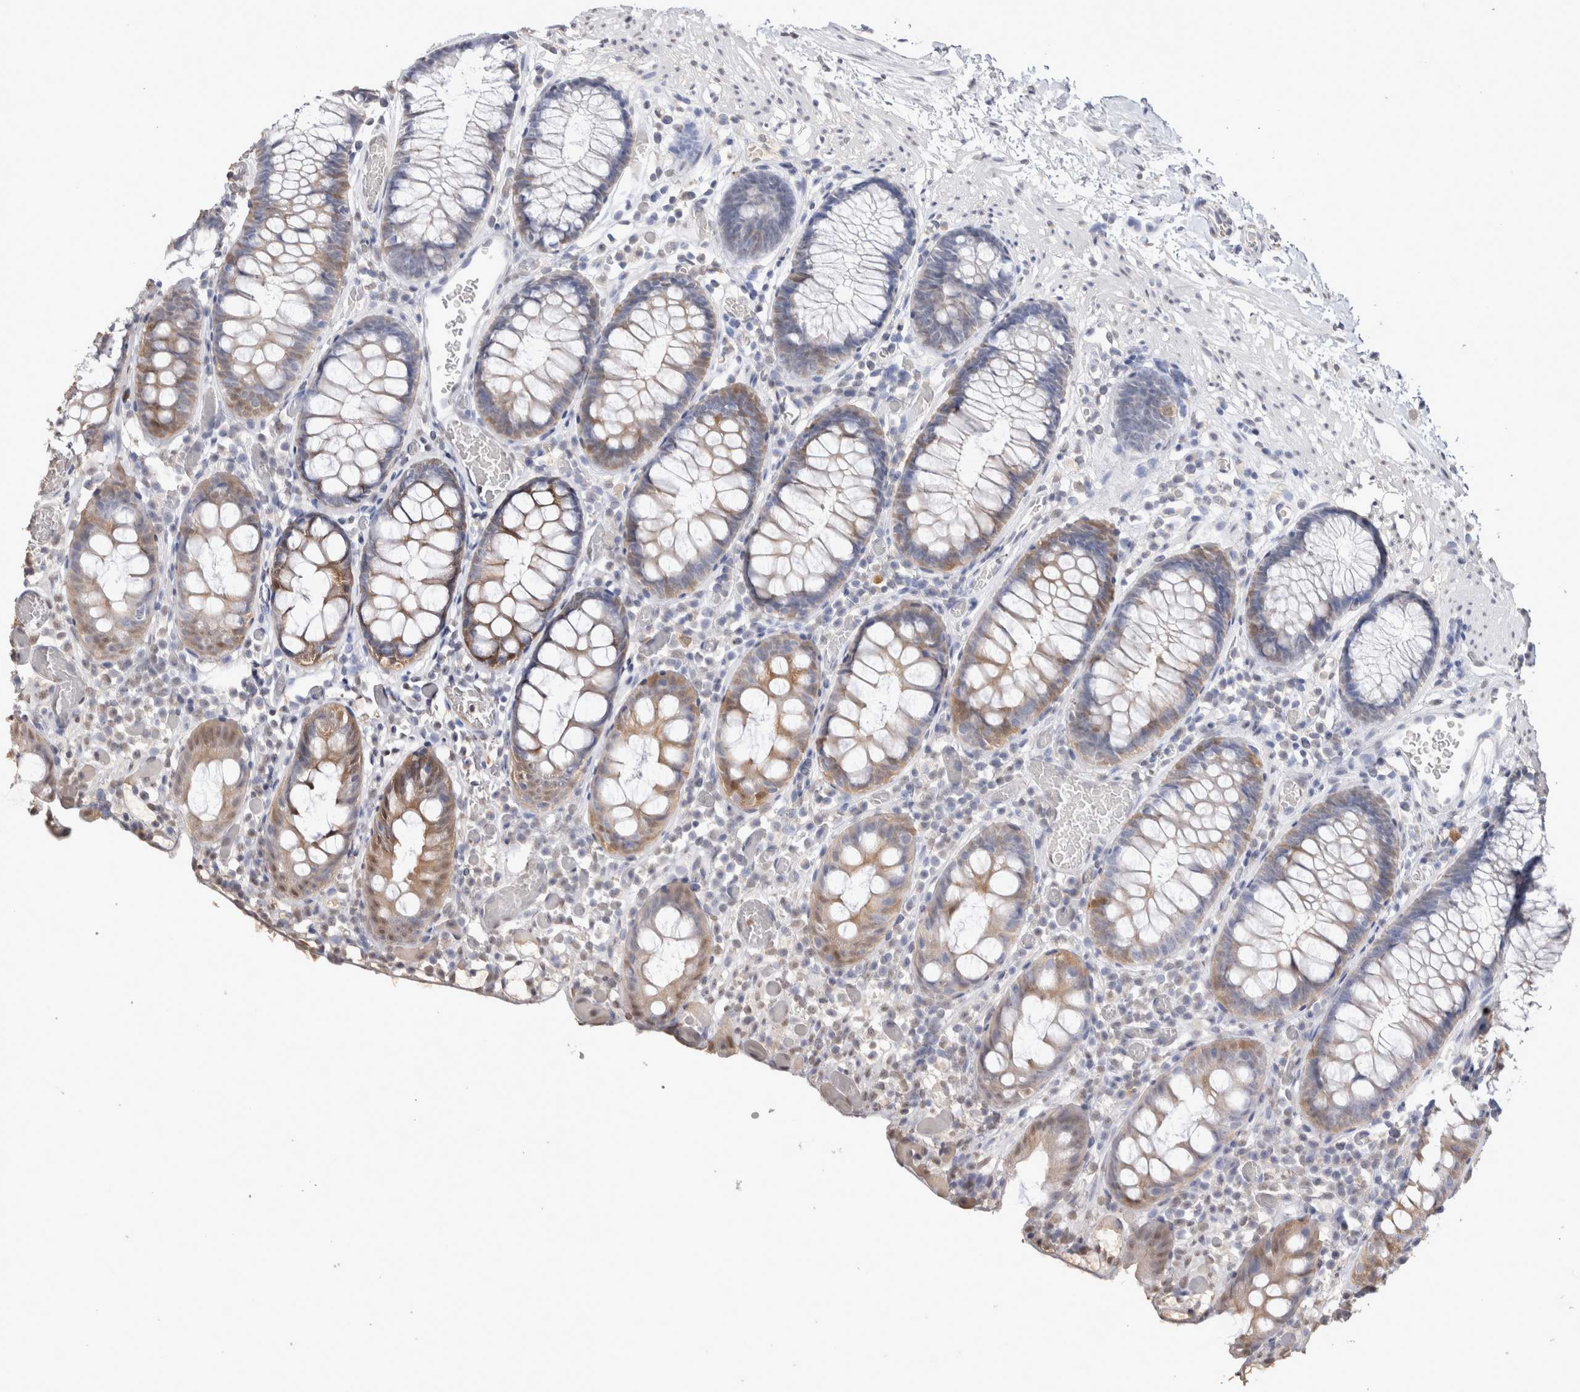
{"staining": {"intensity": "weak", "quantity": "<25%", "location": "nuclear"}, "tissue": "colon", "cell_type": "Endothelial cells", "image_type": "normal", "snomed": [{"axis": "morphology", "description": "Normal tissue, NOS"}, {"axis": "topography", "description": "Colon"}], "caption": "Immunohistochemistry (IHC) image of unremarkable colon: colon stained with DAB reveals no significant protein positivity in endothelial cells. (DAB immunohistochemistry (IHC) visualized using brightfield microscopy, high magnification).", "gene": "LGALS2", "patient": {"sex": "male", "age": 14}}